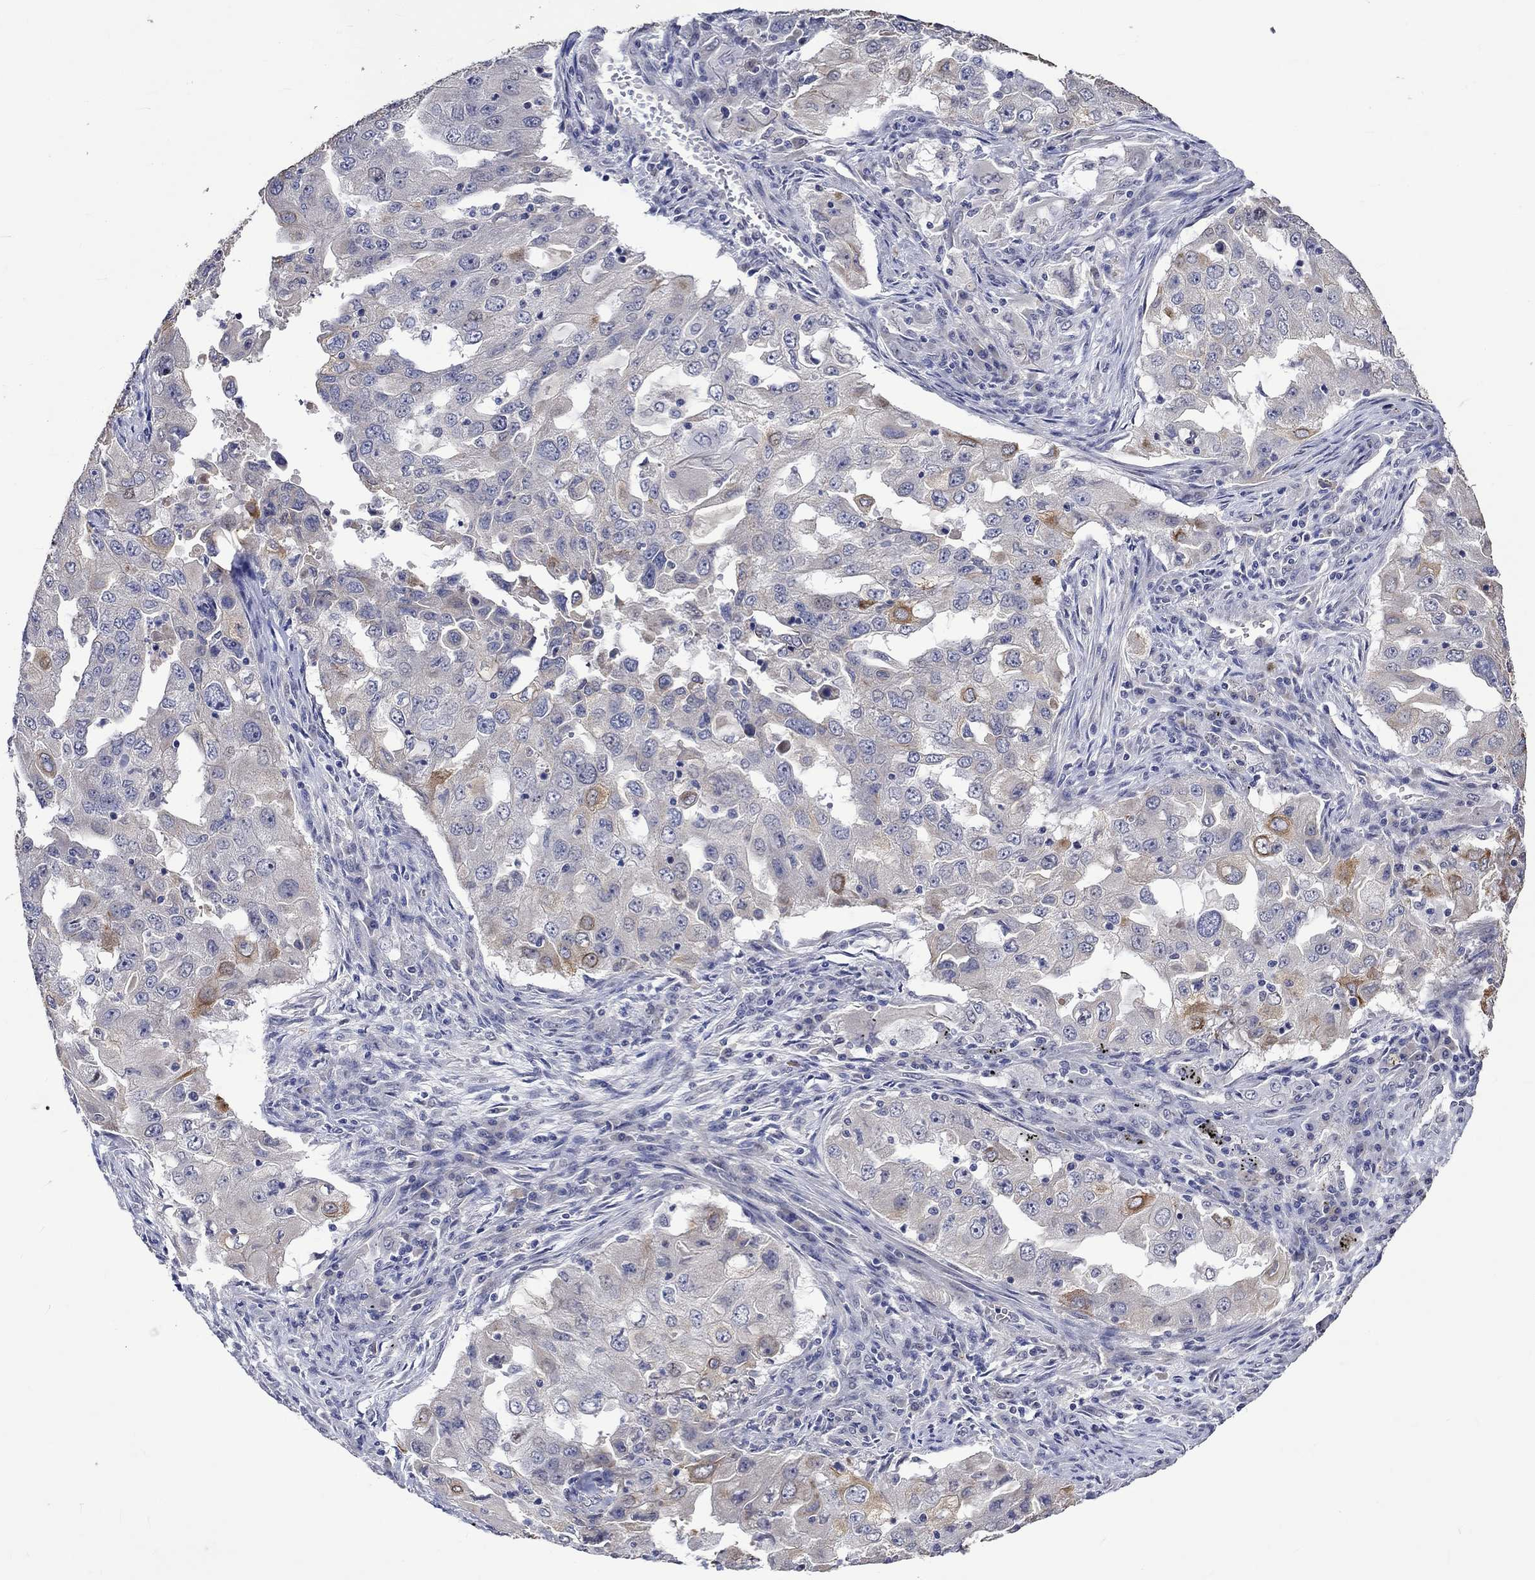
{"staining": {"intensity": "moderate", "quantity": "<25%", "location": "cytoplasmic/membranous"}, "tissue": "lung cancer", "cell_type": "Tumor cells", "image_type": "cancer", "snomed": [{"axis": "morphology", "description": "Adenocarcinoma, NOS"}, {"axis": "topography", "description": "Lung"}], "caption": "An image of lung cancer (adenocarcinoma) stained for a protein shows moderate cytoplasmic/membranous brown staining in tumor cells.", "gene": "DDX3Y", "patient": {"sex": "female", "age": 61}}